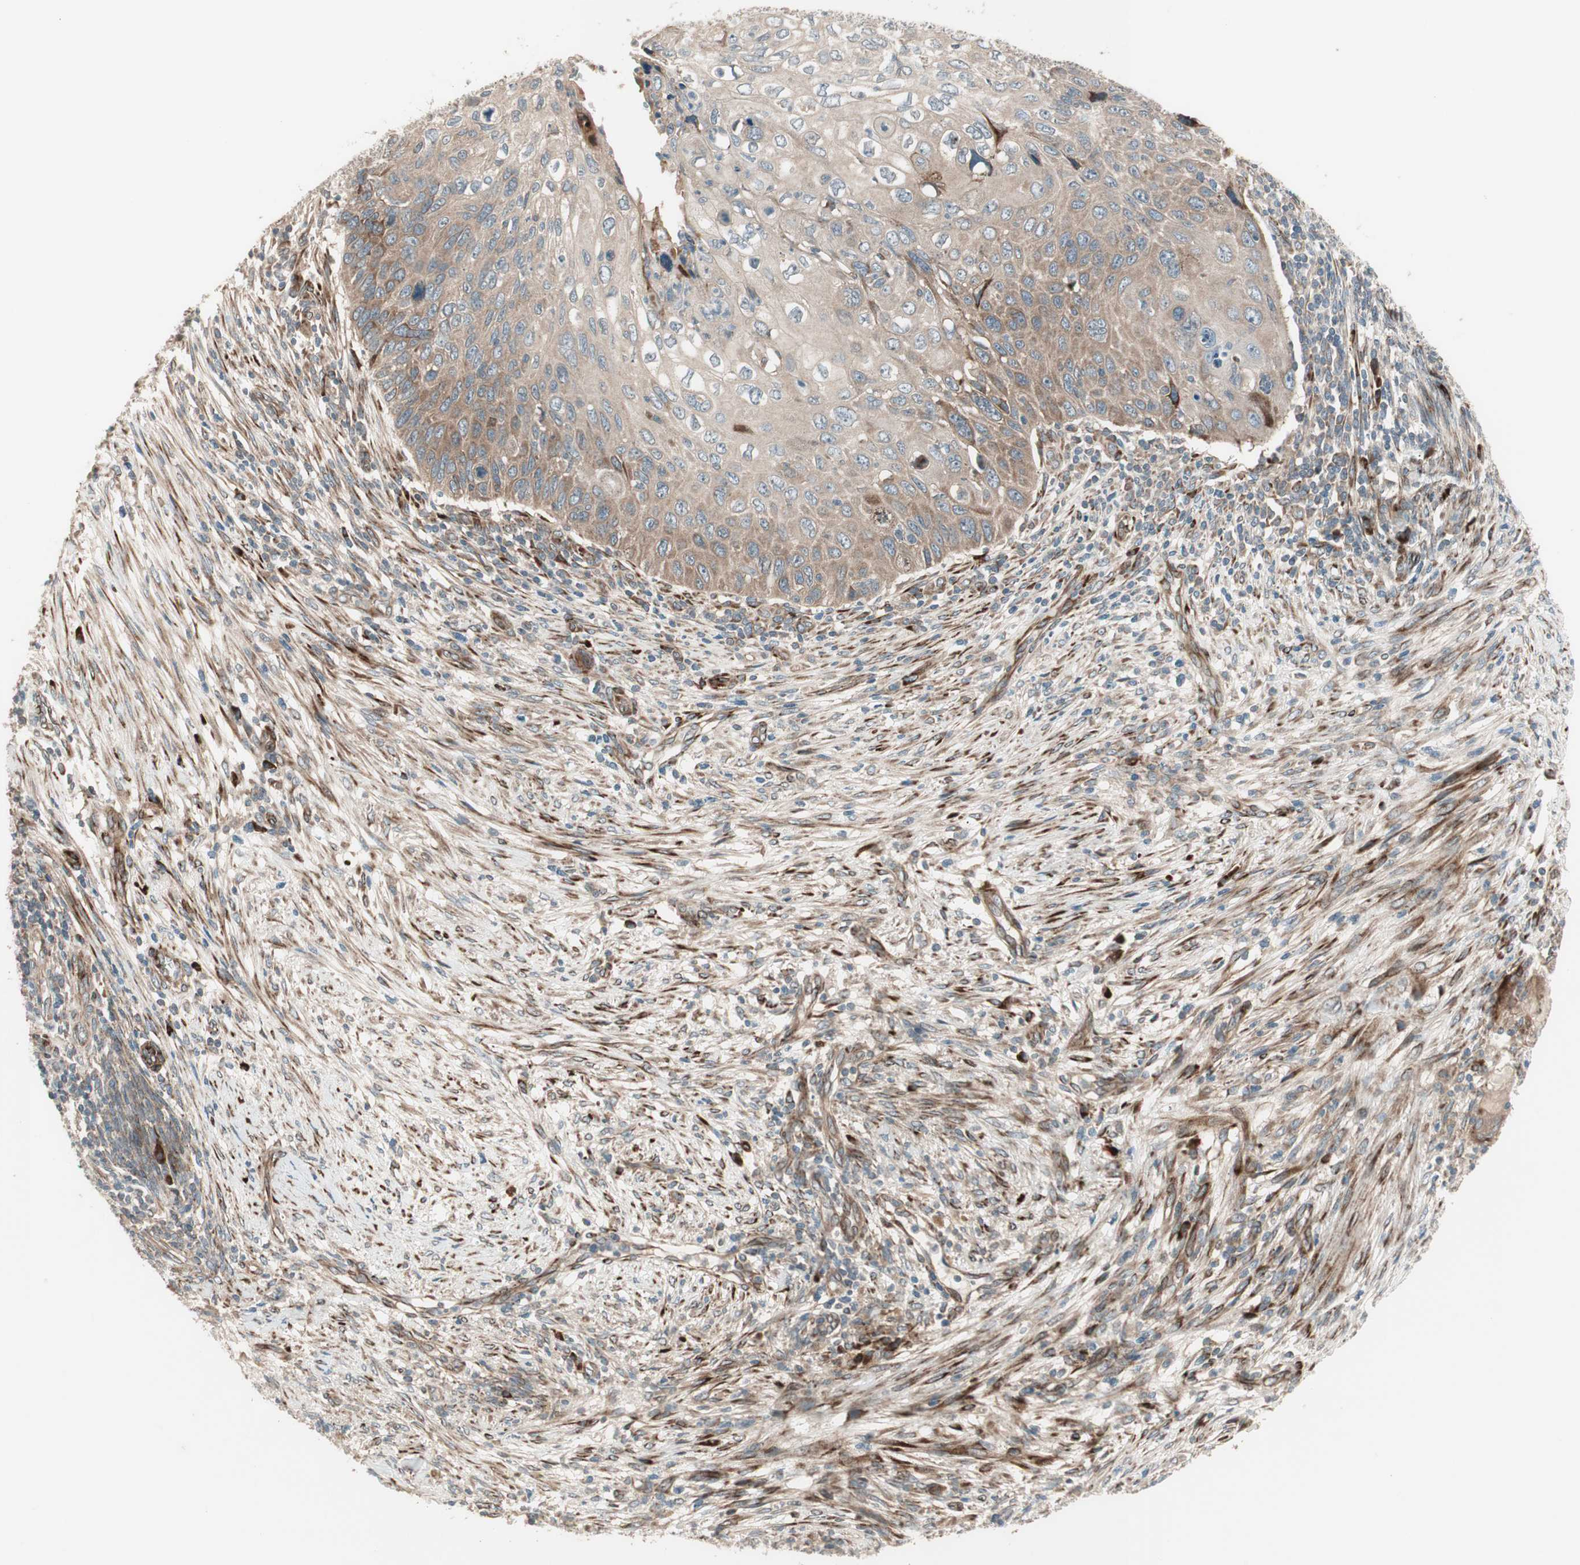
{"staining": {"intensity": "weak", "quantity": ">75%", "location": "cytoplasmic/membranous"}, "tissue": "cervical cancer", "cell_type": "Tumor cells", "image_type": "cancer", "snomed": [{"axis": "morphology", "description": "Squamous cell carcinoma, NOS"}, {"axis": "topography", "description": "Cervix"}], "caption": "Tumor cells demonstrate low levels of weak cytoplasmic/membranous expression in about >75% of cells in human cervical squamous cell carcinoma. (DAB = brown stain, brightfield microscopy at high magnification).", "gene": "PPP2R5E", "patient": {"sex": "female", "age": 70}}